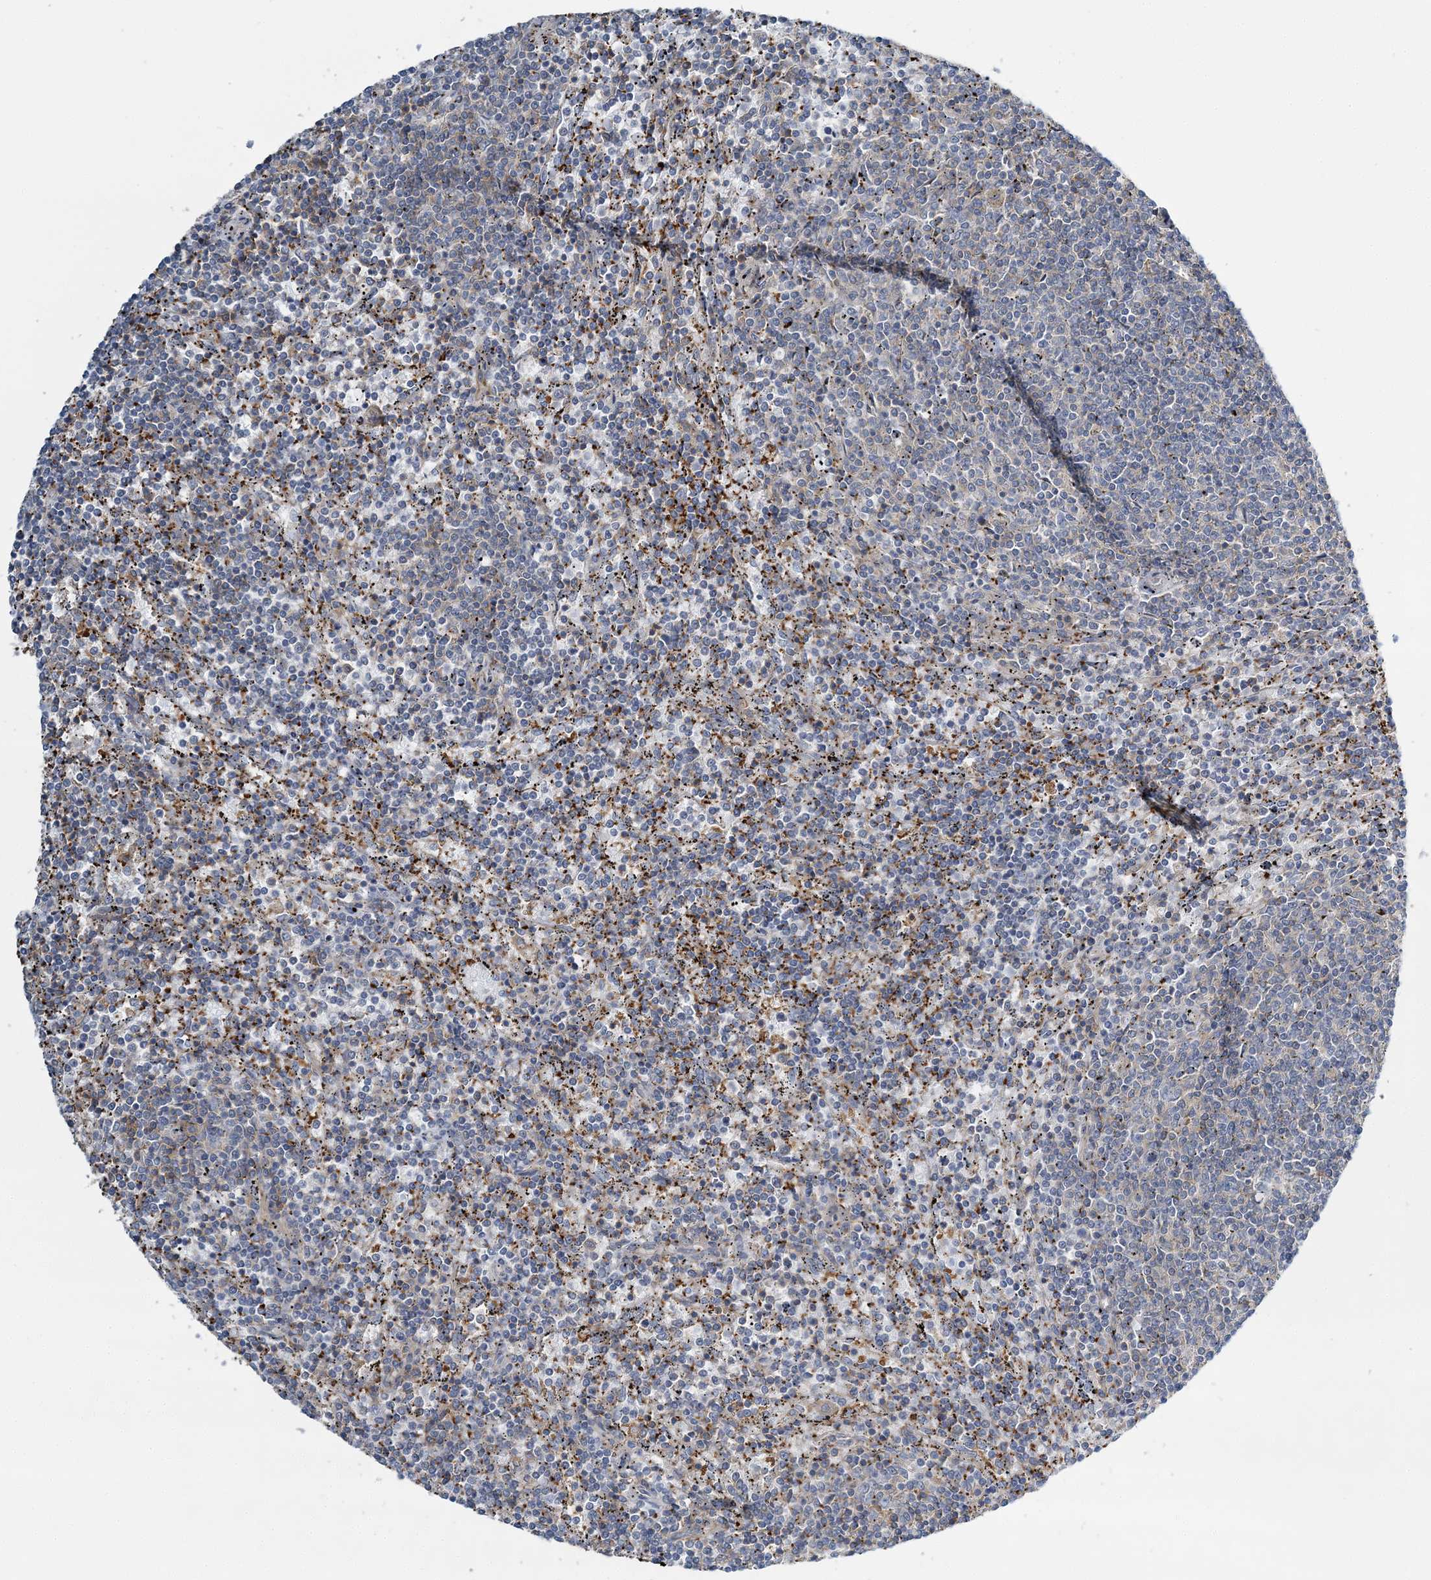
{"staining": {"intensity": "negative", "quantity": "none", "location": "none"}, "tissue": "lymphoma", "cell_type": "Tumor cells", "image_type": "cancer", "snomed": [{"axis": "morphology", "description": "Malignant lymphoma, non-Hodgkin's type, Low grade"}, {"axis": "topography", "description": "Spleen"}], "caption": "Tumor cells are negative for brown protein staining in lymphoma.", "gene": "CUEDC2", "patient": {"sex": "female", "age": 50}}